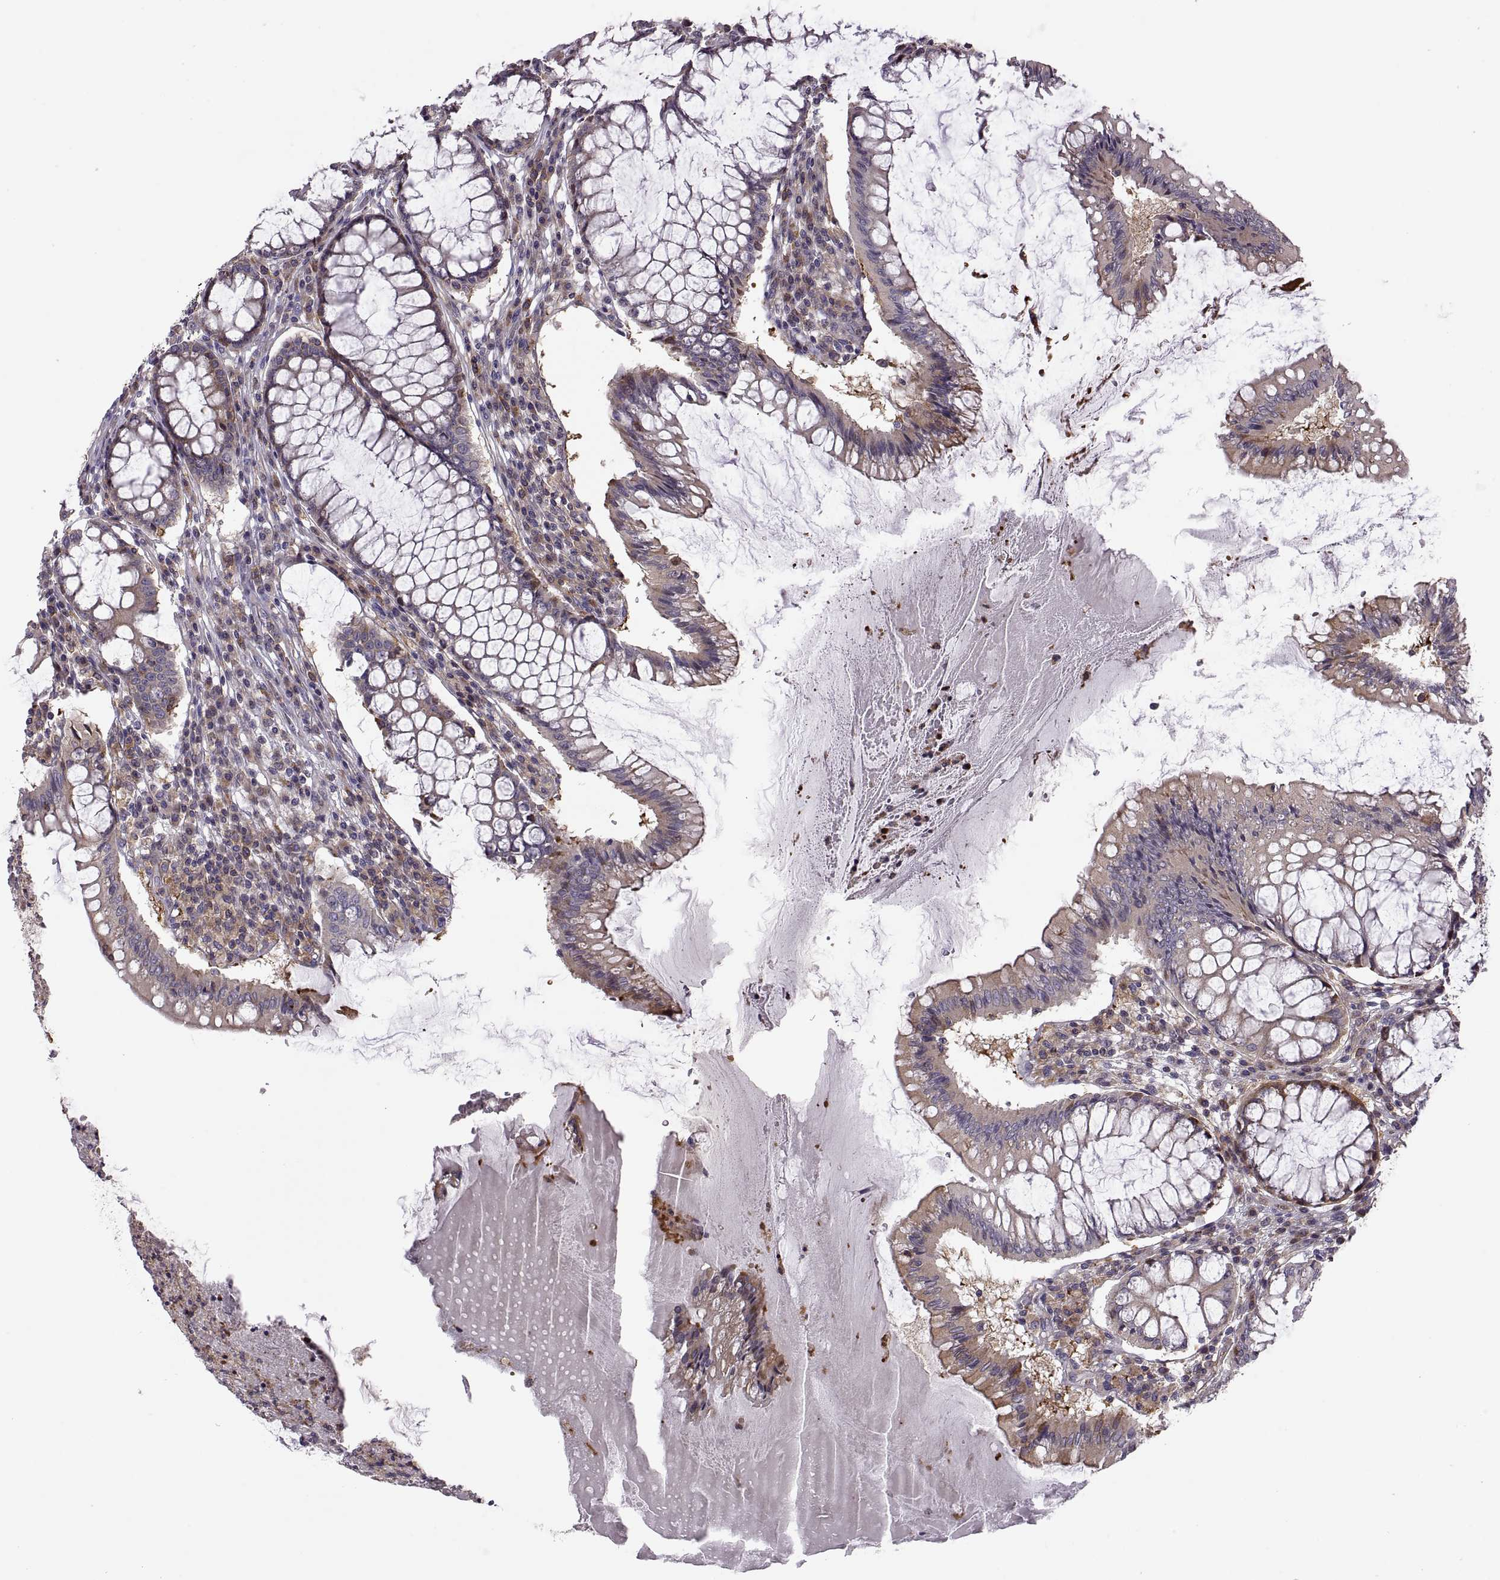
{"staining": {"intensity": "weak", "quantity": ">75%", "location": "cytoplasmic/membranous"}, "tissue": "colorectal cancer", "cell_type": "Tumor cells", "image_type": "cancer", "snomed": [{"axis": "morphology", "description": "Adenocarcinoma, NOS"}, {"axis": "topography", "description": "Colon"}], "caption": "An immunohistochemistry histopathology image of neoplastic tissue is shown. Protein staining in brown labels weak cytoplasmic/membranous positivity in colorectal cancer within tumor cells.", "gene": "SPATA32", "patient": {"sex": "female", "age": 70}}